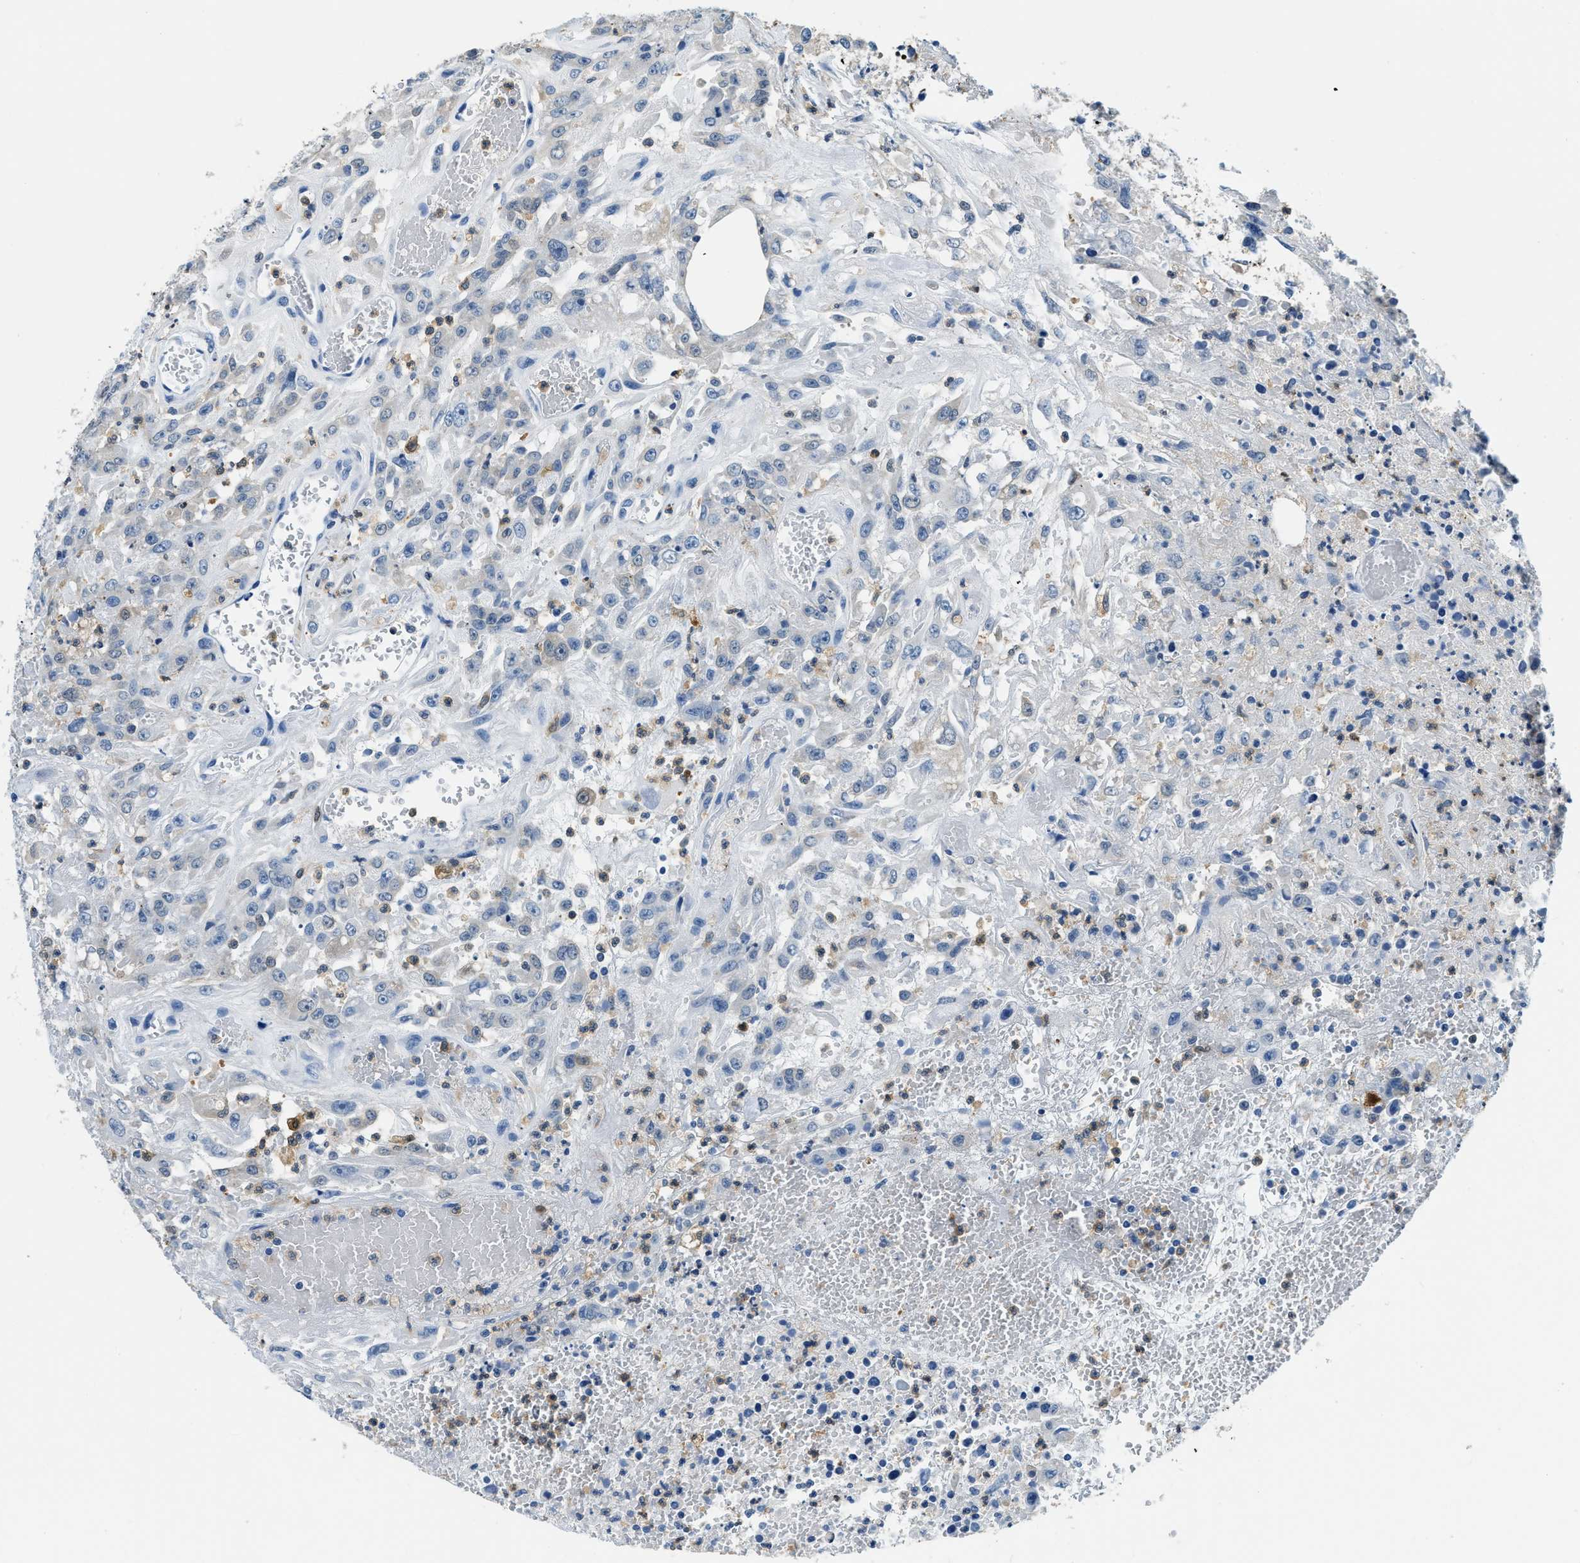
{"staining": {"intensity": "negative", "quantity": "none", "location": "none"}, "tissue": "urothelial cancer", "cell_type": "Tumor cells", "image_type": "cancer", "snomed": [{"axis": "morphology", "description": "Urothelial carcinoma, High grade"}, {"axis": "topography", "description": "Urinary bladder"}], "caption": "High power microscopy photomicrograph of an immunohistochemistry photomicrograph of urothelial cancer, revealing no significant staining in tumor cells. Nuclei are stained in blue.", "gene": "CAPG", "patient": {"sex": "male", "age": 46}}